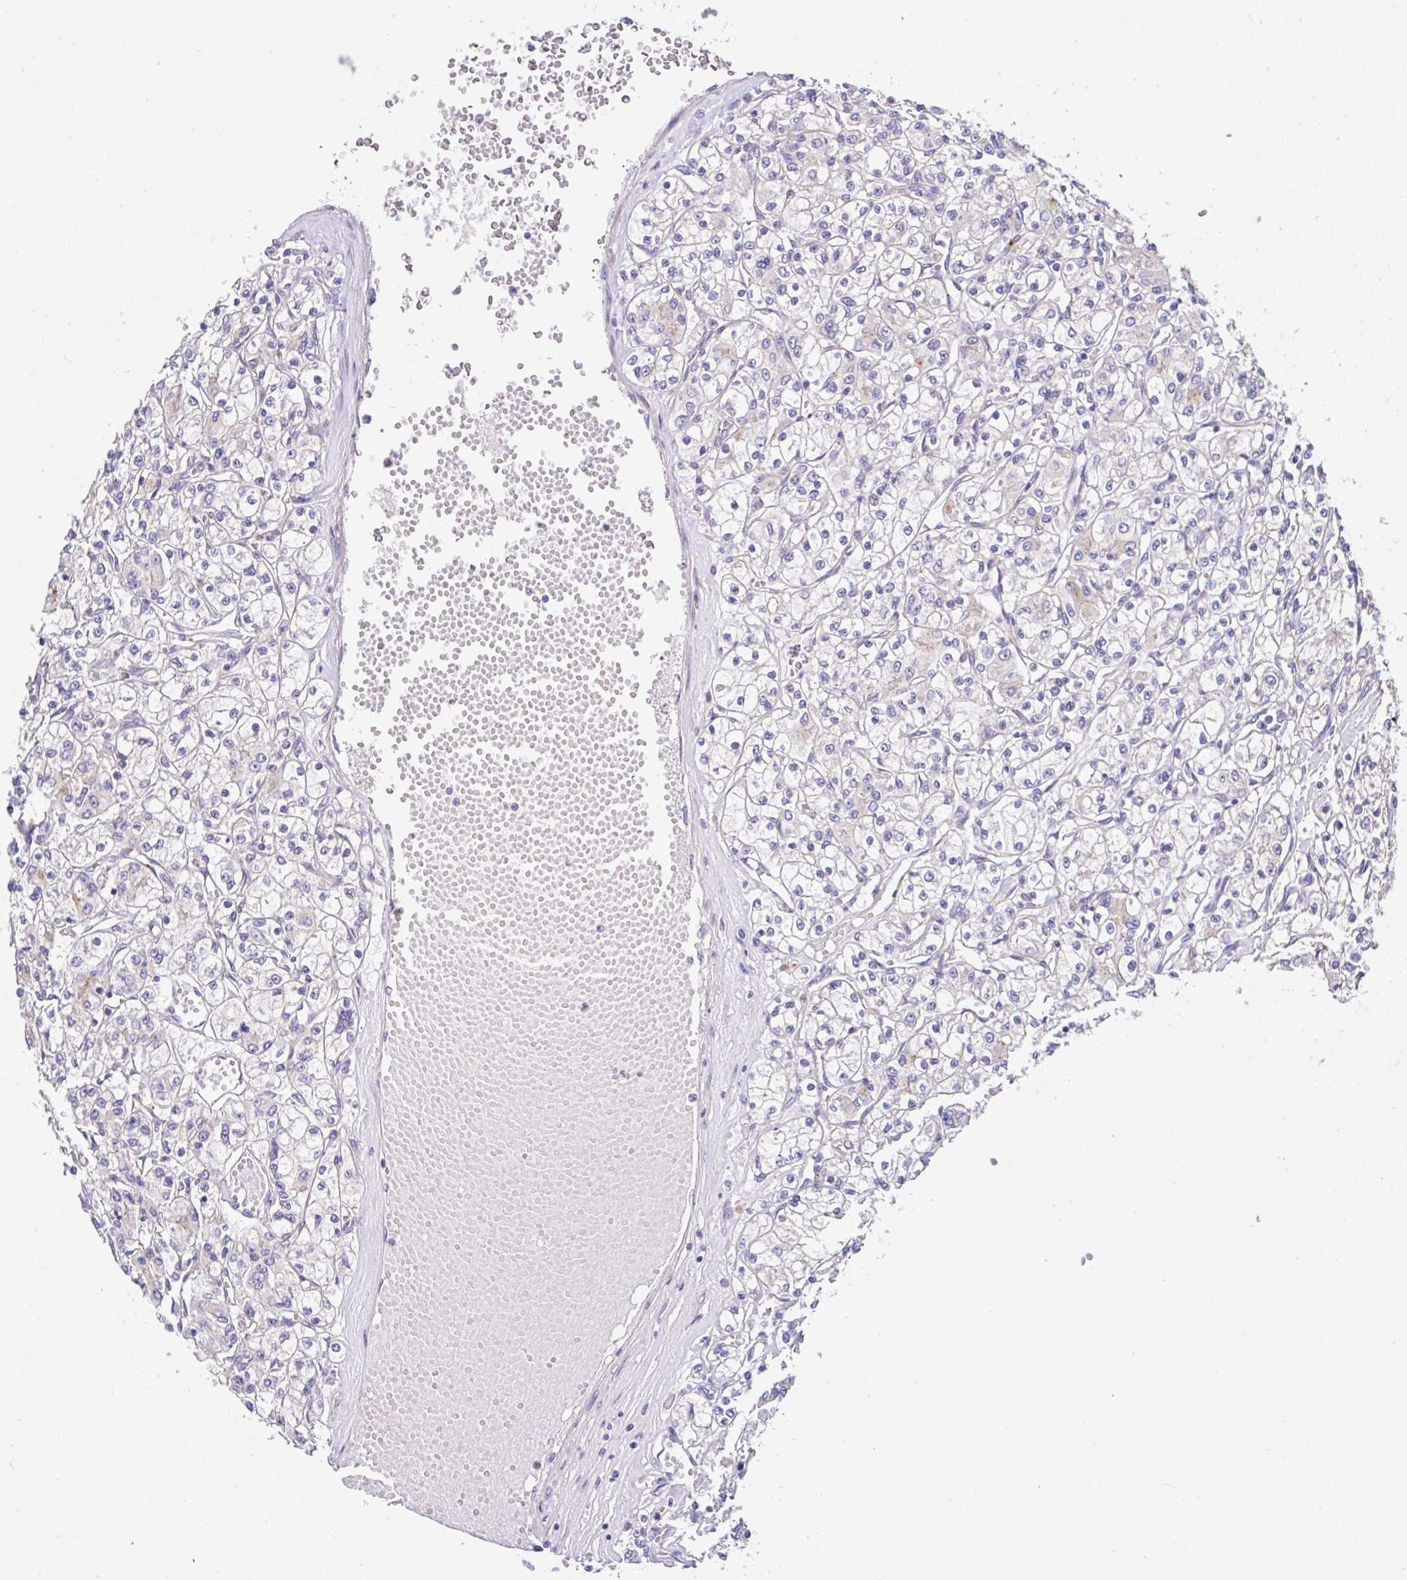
{"staining": {"intensity": "weak", "quantity": "<25%", "location": "cytoplasmic/membranous"}, "tissue": "renal cancer", "cell_type": "Tumor cells", "image_type": "cancer", "snomed": [{"axis": "morphology", "description": "Adenocarcinoma, NOS"}, {"axis": "topography", "description": "Kidney"}], "caption": "The immunohistochemistry image has no significant expression in tumor cells of renal cancer (adenocarcinoma) tissue.", "gene": "EPN3", "patient": {"sex": "female", "age": 59}}